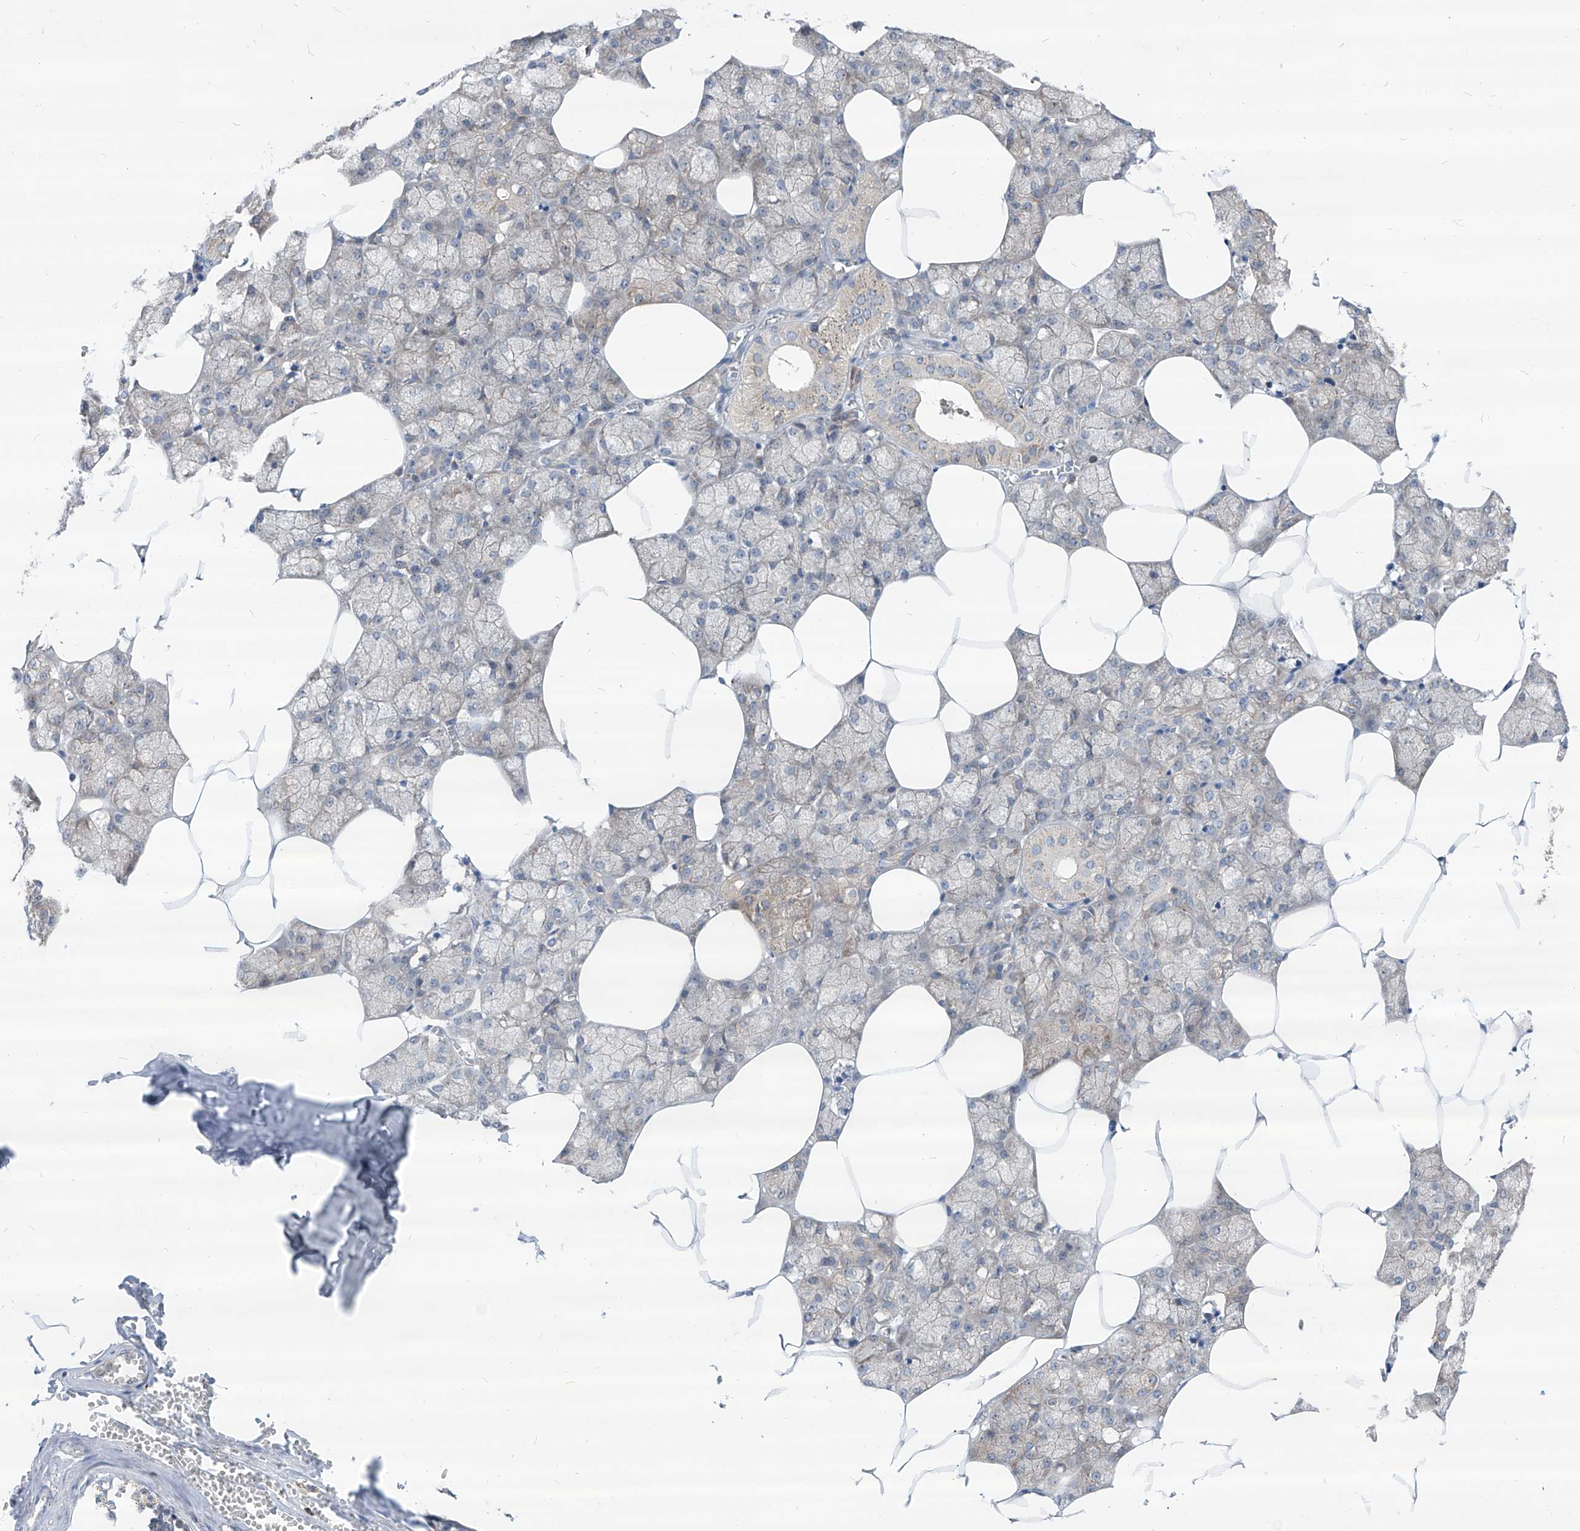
{"staining": {"intensity": "weak", "quantity": "25%-75%", "location": "cytoplasmic/membranous"}, "tissue": "salivary gland", "cell_type": "Glandular cells", "image_type": "normal", "snomed": [{"axis": "morphology", "description": "Normal tissue, NOS"}, {"axis": "topography", "description": "Salivary gland"}], "caption": "IHC (DAB) staining of normal salivary gland exhibits weak cytoplasmic/membranous protein staining in about 25%-75% of glandular cells. The staining was performed using DAB to visualize the protein expression in brown, while the nuclei were stained in blue with hematoxylin (Magnification: 20x).", "gene": "AGPS", "patient": {"sex": "male", "age": 62}}